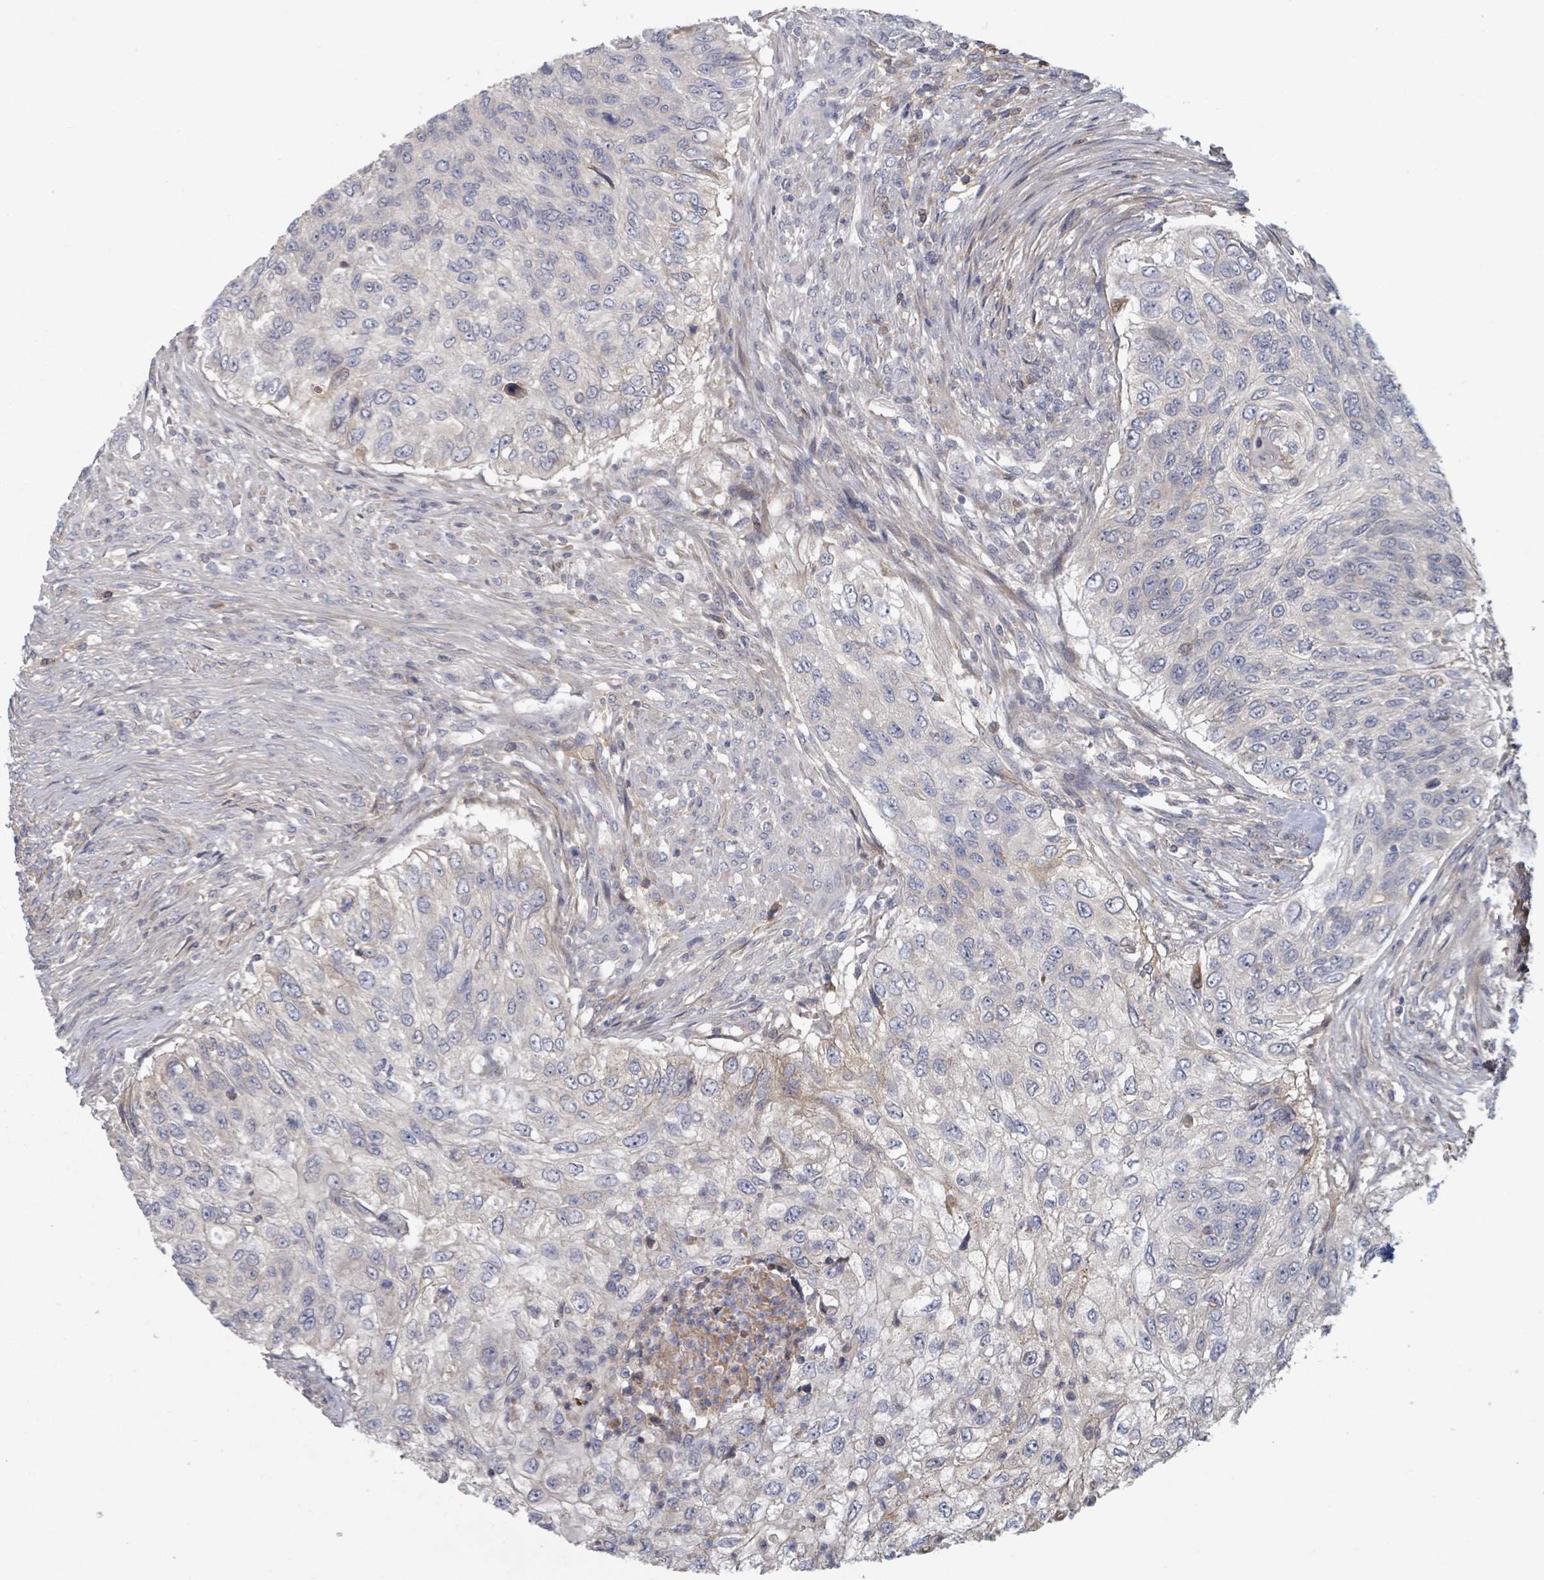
{"staining": {"intensity": "negative", "quantity": "none", "location": "none"}, "tissue": "urothelial cancer", "cell_type": "Tumor cells", "image_type": "cancer", "snomed": [{"axis": "morphology", "description": "Urothelial carcinoma, High grade"}, {"axis": "topography", "description": "Urinary bladder"}], "caption": "Tumor cells show no significant protein staining in urothelial cancer. (Brightfield microscopy of DAB (3,3'-diaminobenzidine) immunohistochemistry at high magnification).", "gene": "GABBR1", "patient": {"sex": "female", "age": 60}}